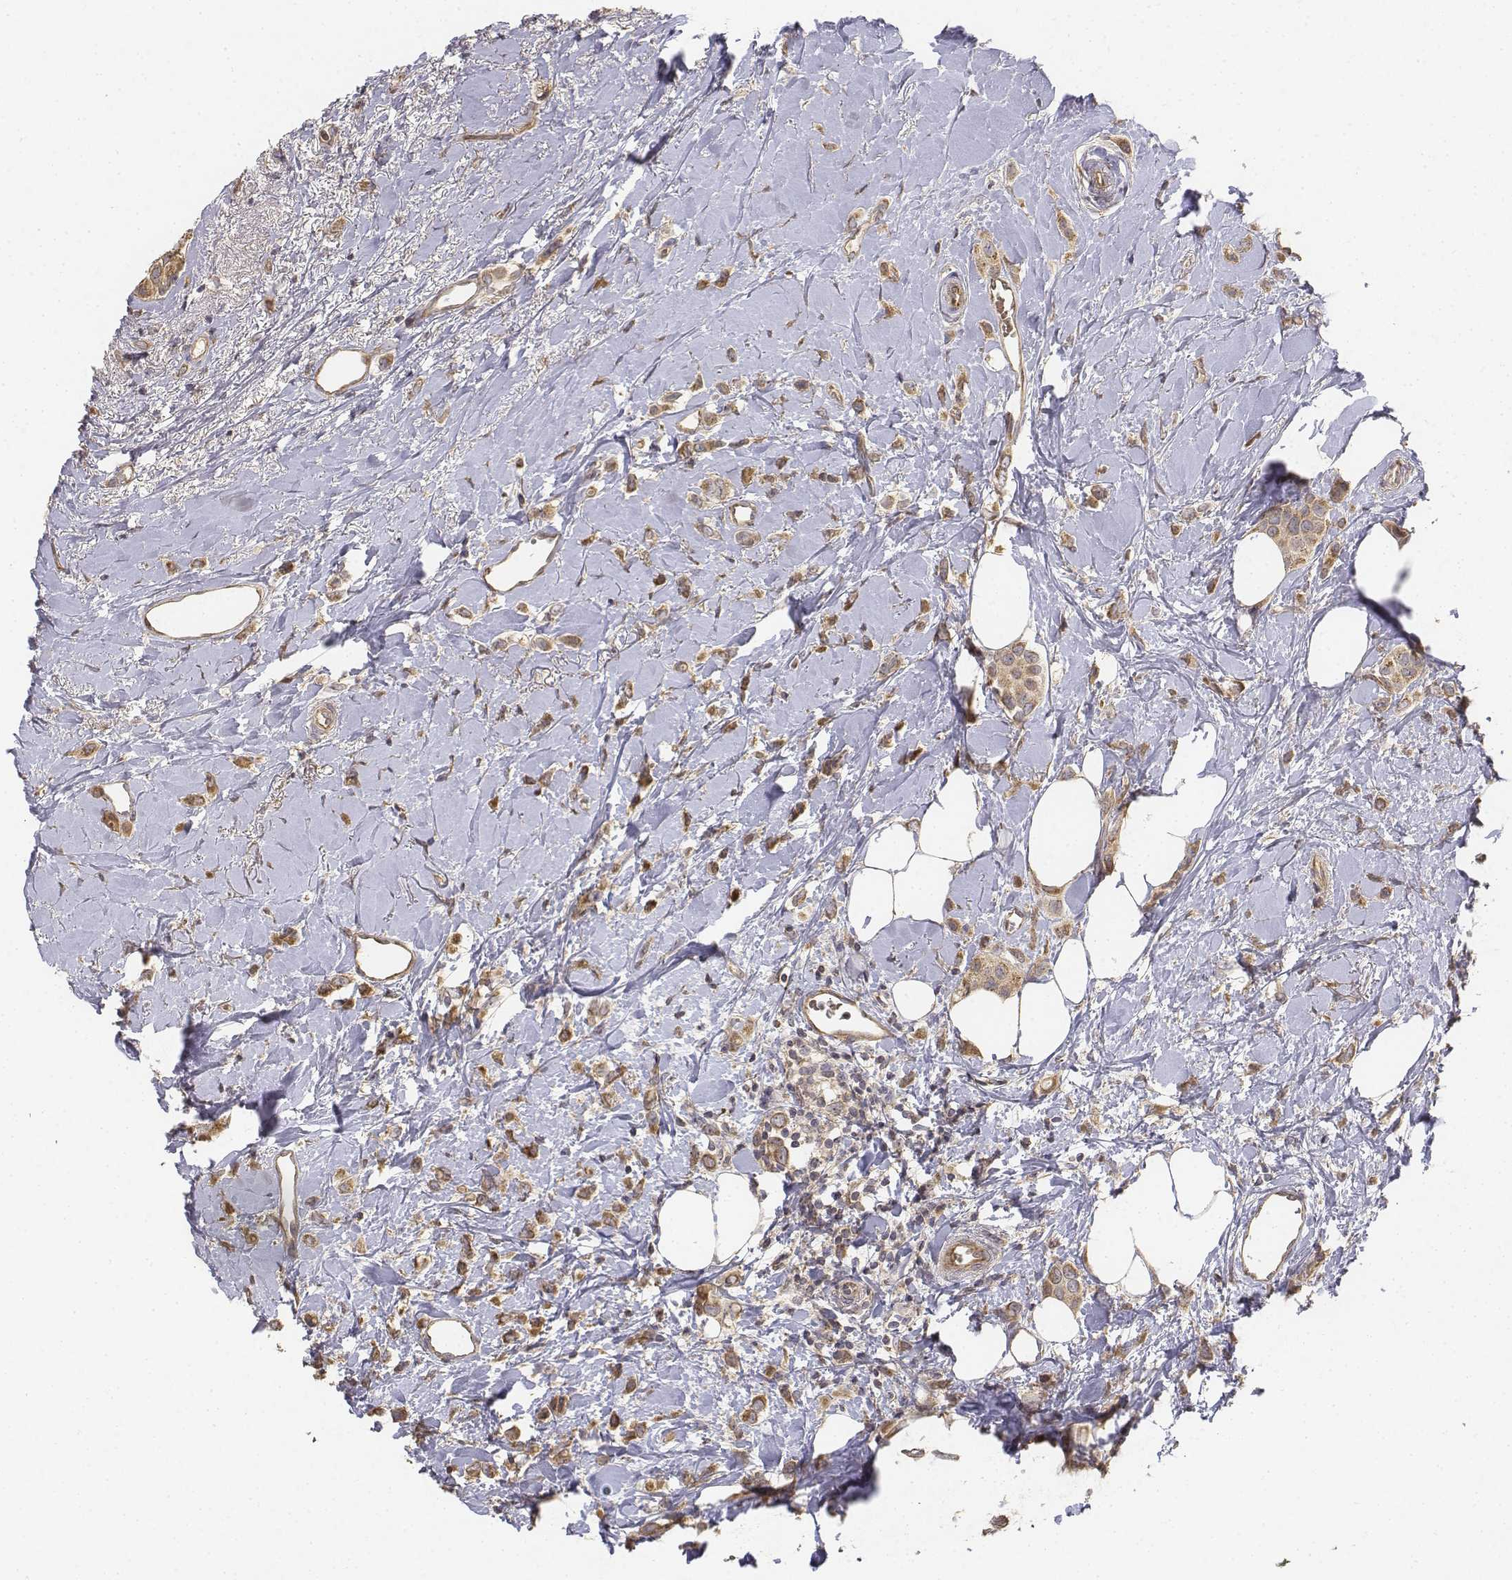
{"staining": {"intensity": "moderate", "quantity": ">75%", "location": "cytoplasmic/membranous"}, "tissue": "breast cancer", "cell_type": "Tumor cells", "image_type": "cancer", "snomed": [{"axis": "morphology", "description": "Lobular carcinoma"}, {"axis": "topography", "description": "Breast"}], "caption": "Human breast cancer stained with a brown dye exhibits moderate cytoplasmic/membranous positive staining in approximately >75% of tumor cells.", "gene": "FBXO21", "patient": {"sex": "female", "age": 66}}